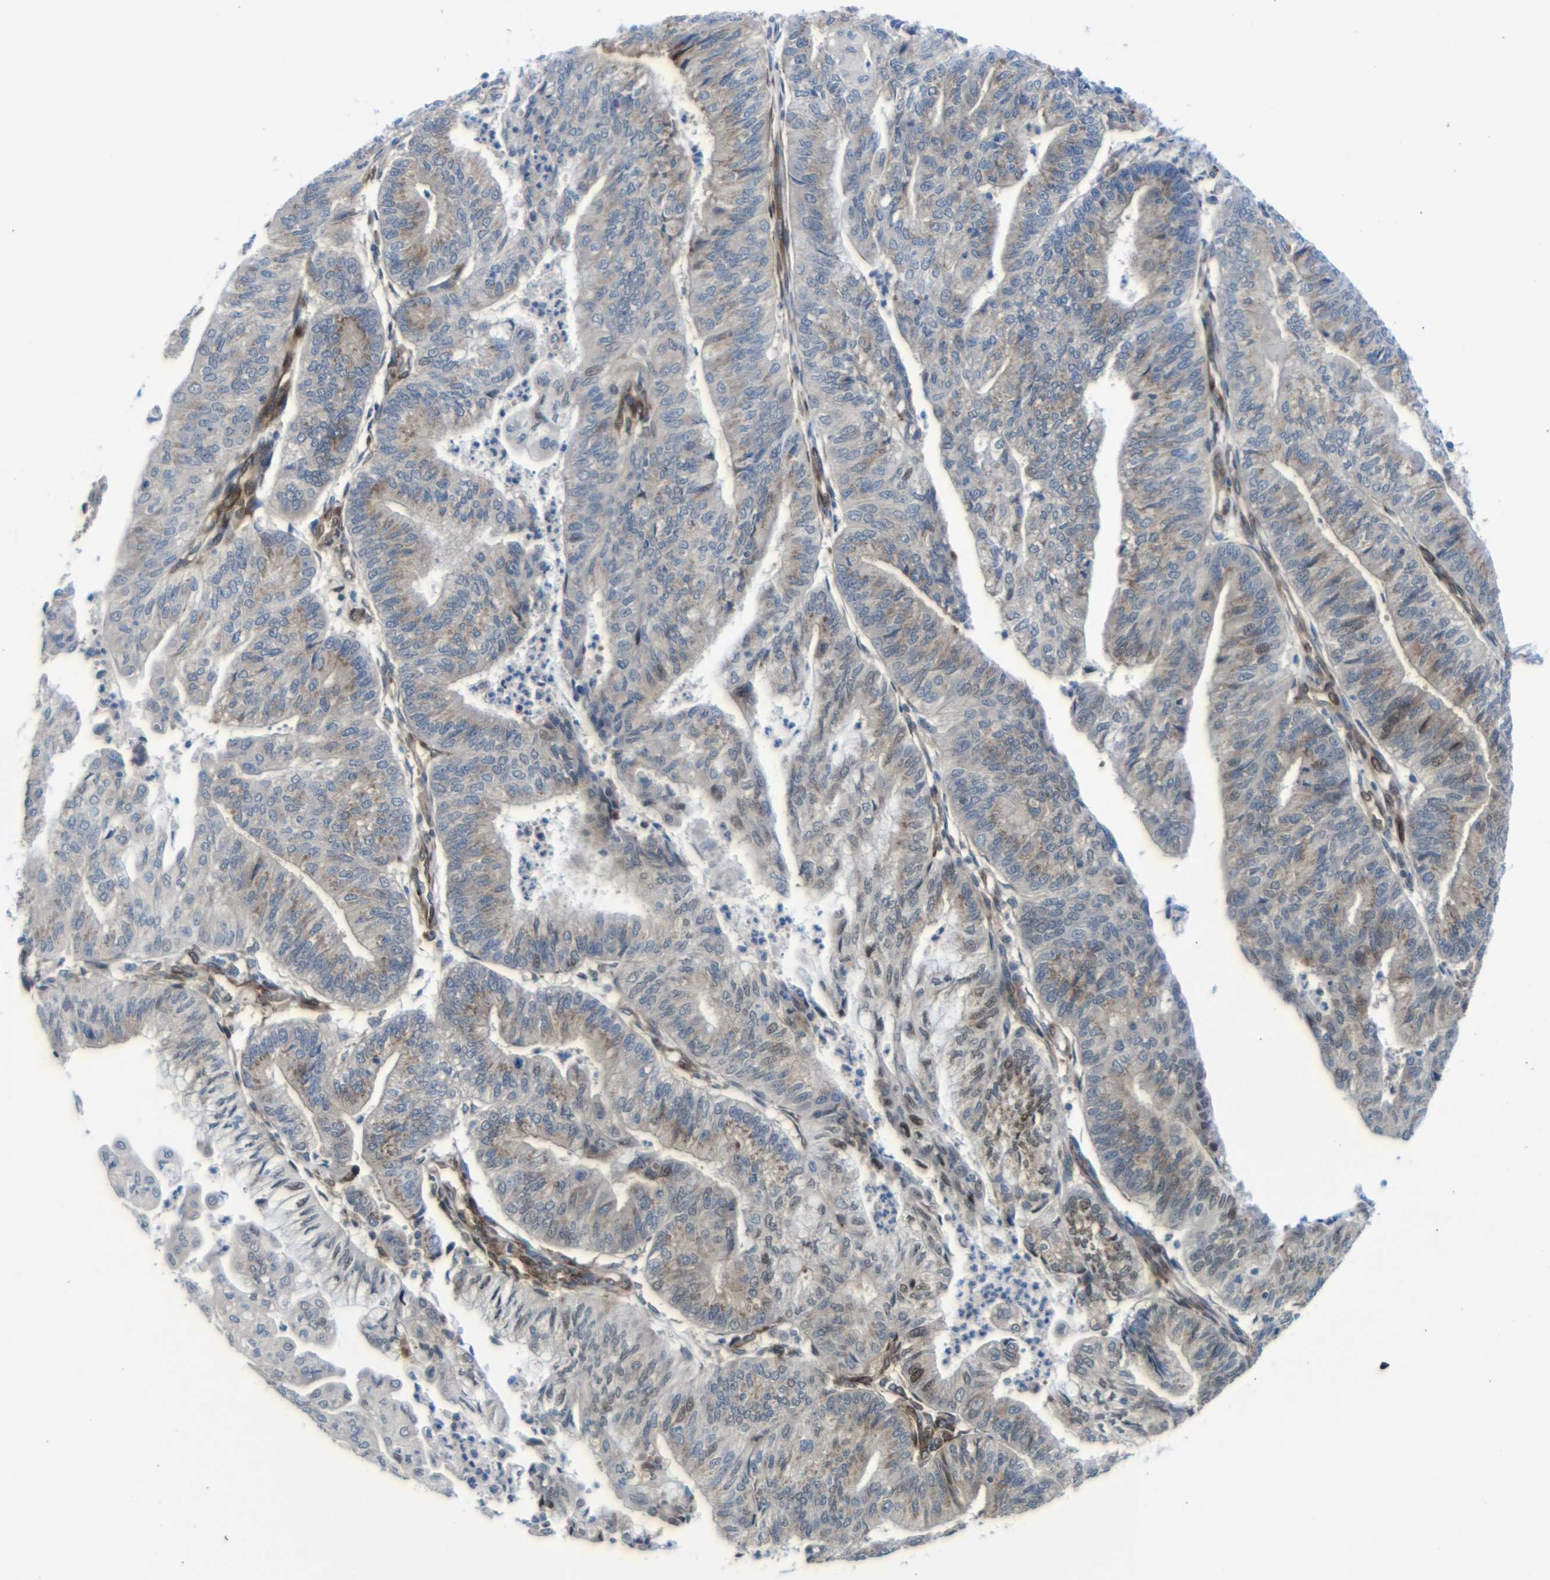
{"staining": {"intensity": "weak", "quantity": ">75%", "location": "cytoplasmic/membranous"}, "tissue": "endometrial cancer", "cell_type": "Tumor cells", "image_type": "cancer", "snomed": [{"axis": "morphology", "description": "Adenocarcinoma, NOS"}, {"axis": "topography", "description": "Endometrium"}], "caption": "Protein analysis of endometrial cancer tissue exhibits weak cytoplasmic/membranous positivity in approximately >75% of tumor cells. The staining is performed using DAB brown chromogen to label protein expression. The nuclei are counter-stained blue using hematoxylin.", "gene": "PARP14", "patient": {"sex": "female", "age": 59}}